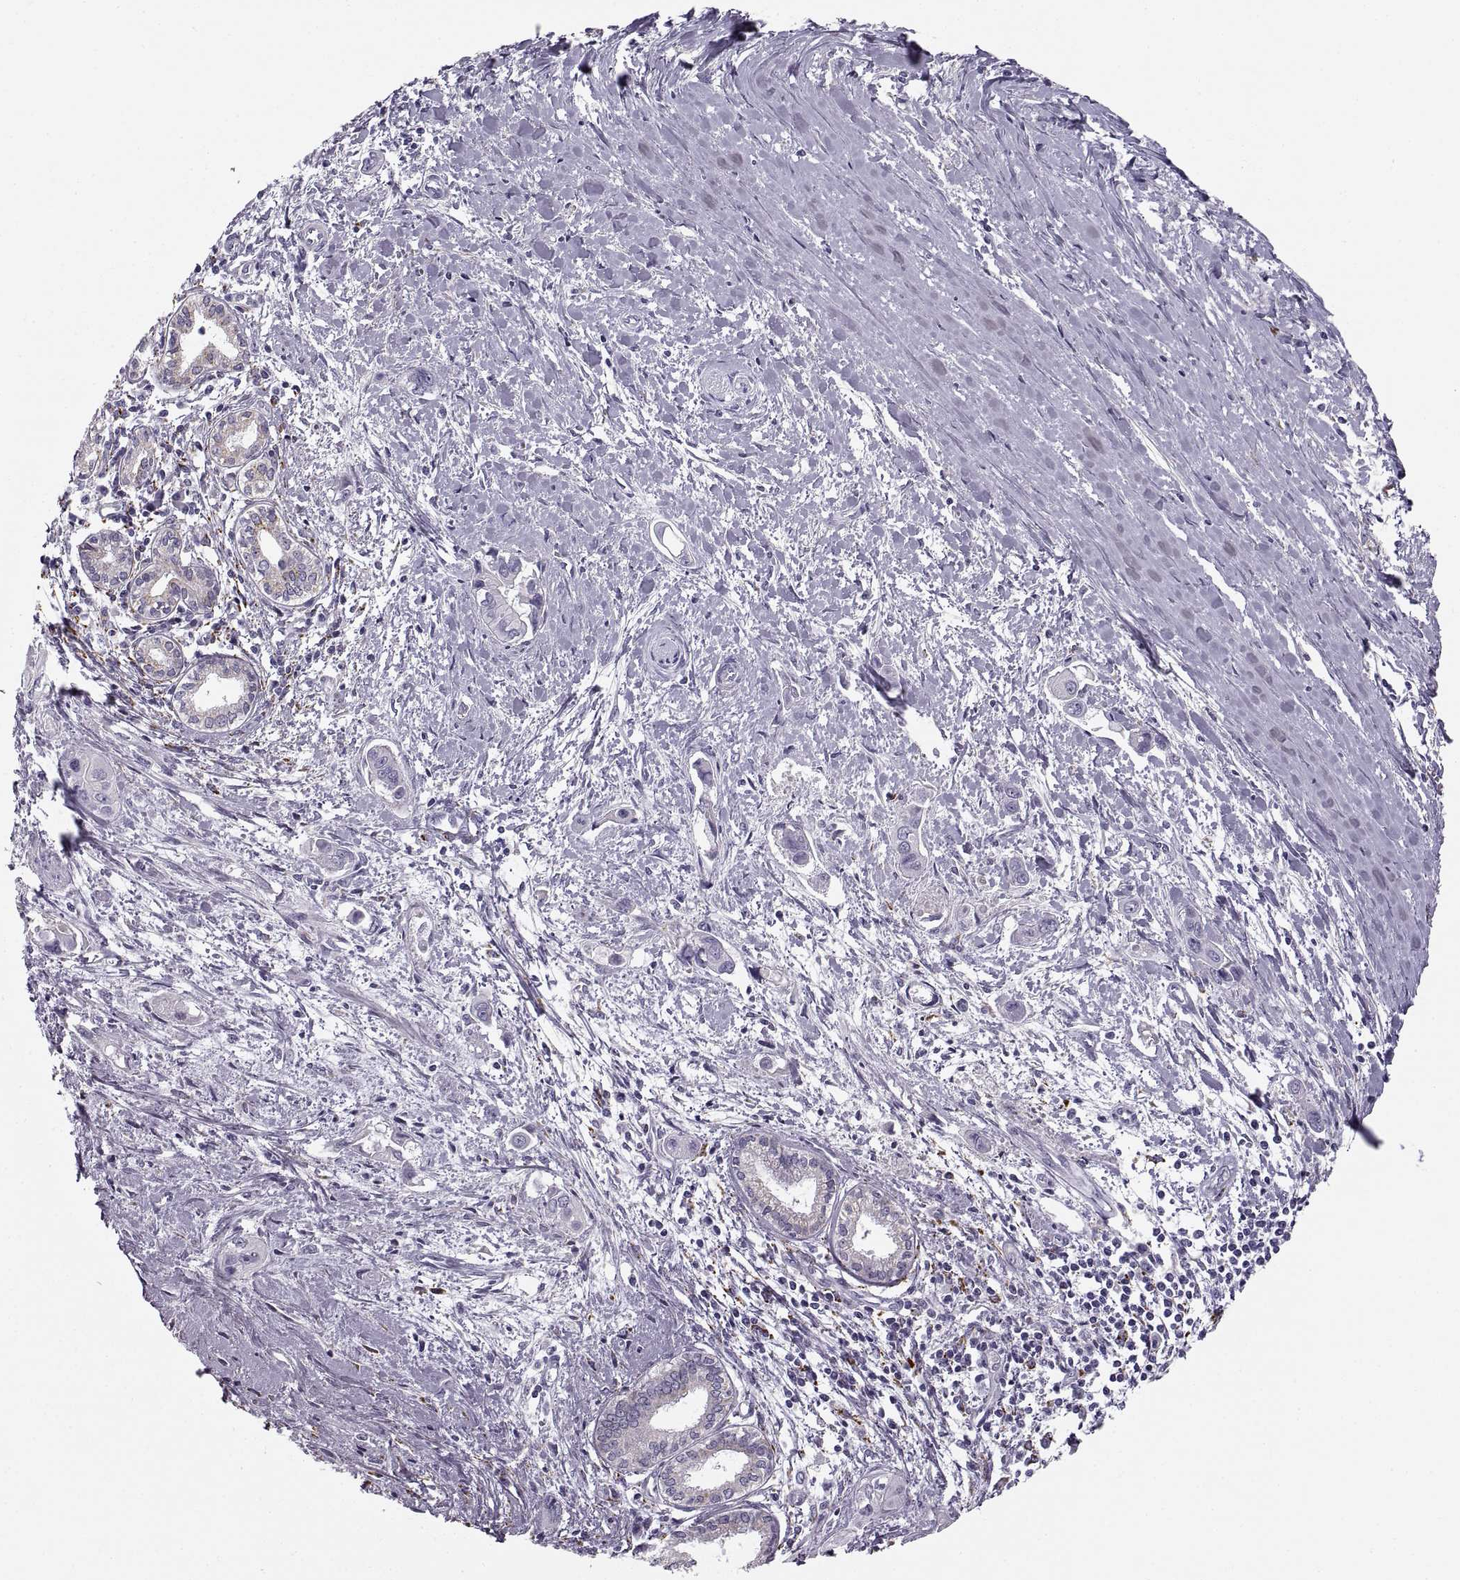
{"staining": {"intensity": "negative", "quantity": "none", "location": "none"}, "tissue": "pancreatic cancer", "cell_type": "Tumor cells", "image_type": "cancer", "snomed": [{"axis": "morphology", "description": "Adenocarcinoma, NOS"}, {"axis": "topography", "description": "Pancreas"}], "caption": "Immunohistochemistry image of pancreatic cancer (adenocarcinoma) stained for a protein (brown), which shows no positivity in tumor cells.", "gene": "COL9A3", "patient": {"sex": "male", "age": 60}}